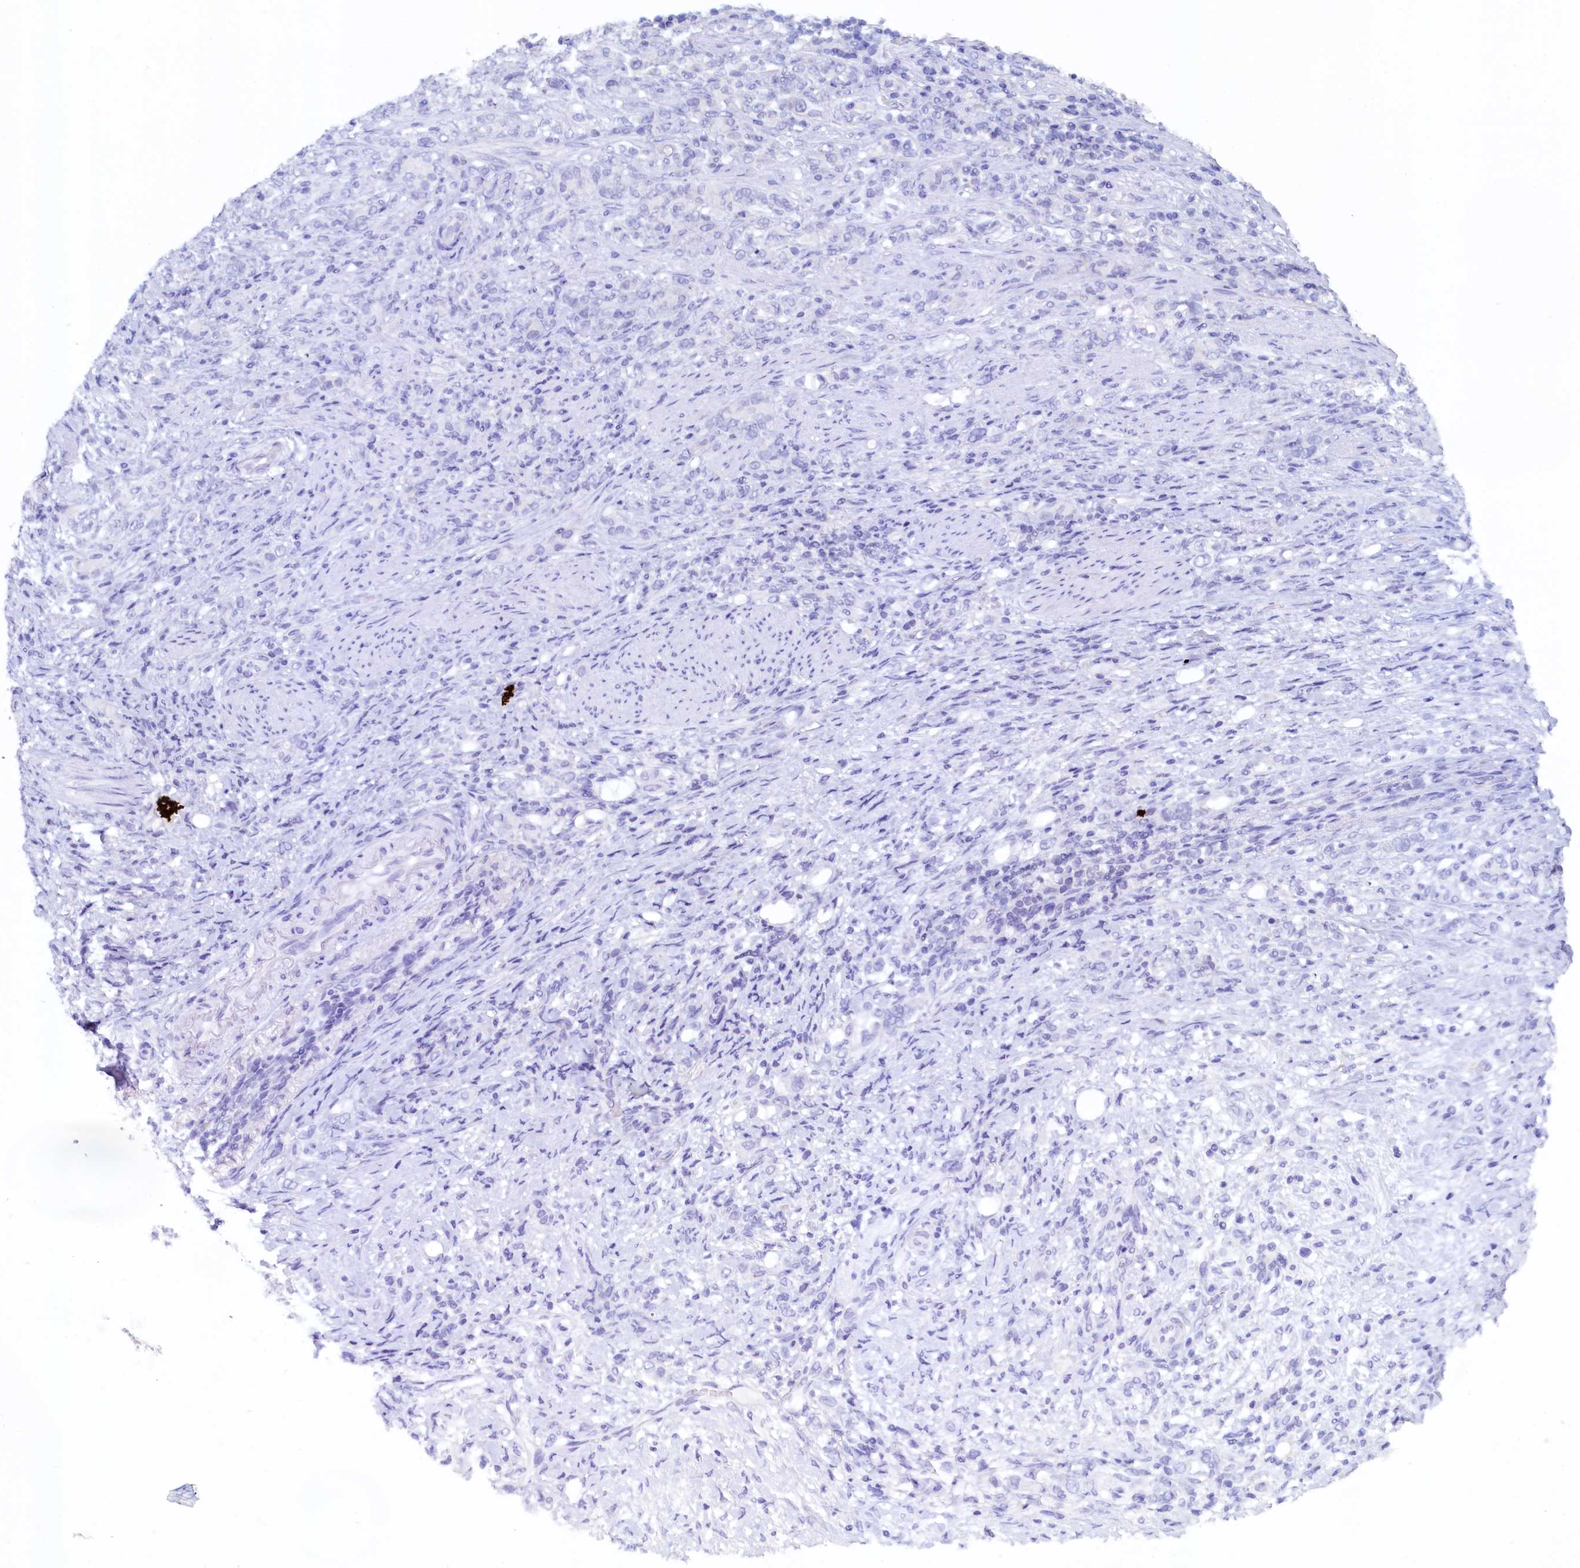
{"staining": {"intensity": "negative", "quantity": "none", "location": "none"}, "tissue": "stomach cancer", "cell_type": "Tumor cells", "image_type": "cancer", "snomed": [{"axis": "morphology", "description": "Adenocarcinoma, NOS"}, {"axis": "topography", "description": "Stomach"}], "caption": "A photomicrograph of adenocarcinoma (stomach) stained for a protein demonstrates no brown staining in tumor cells.", "gene": "PAAF1", "patient": {"sex": "female", "age": 79}}